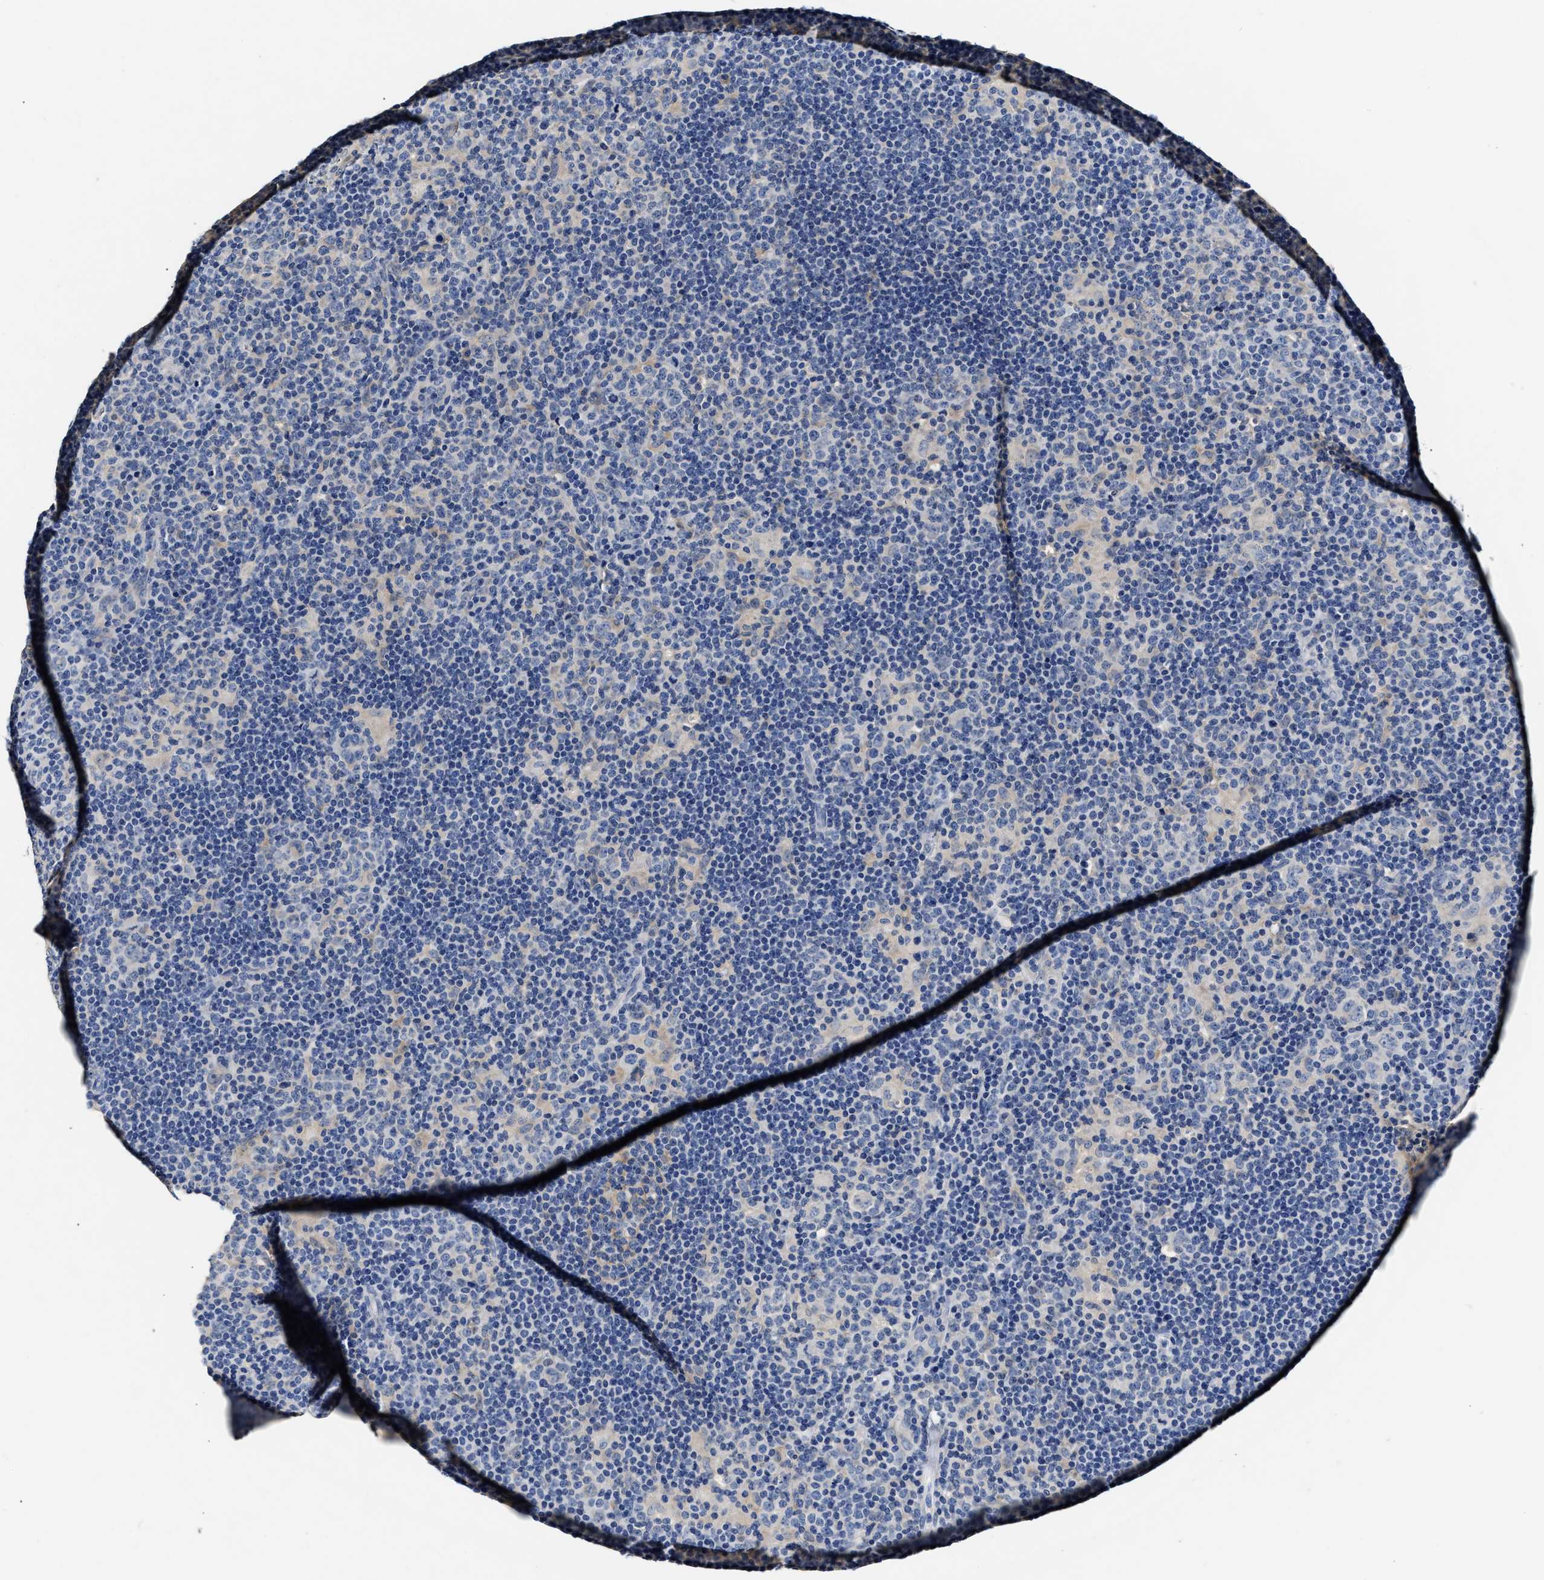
{"staining": {"intensity": "negative", "quantity": "none", "location": "none"}, "tissue": "lymphoma", "cell_type": "Tumor cells", "image_type": "cancer", "snomed": [{"axis": "morphology", "description": "Hodgkin's disease, NOS"}, {"axis": "topography", "description": "Lymph node"}], "caption": "Human Hodgkin's disease stained for a protein using immunohistochemistry demonstrates no positivity in tumor cells.", "gene": "SLCO2B1", "patient": {"sex": "female", "age": 57}}